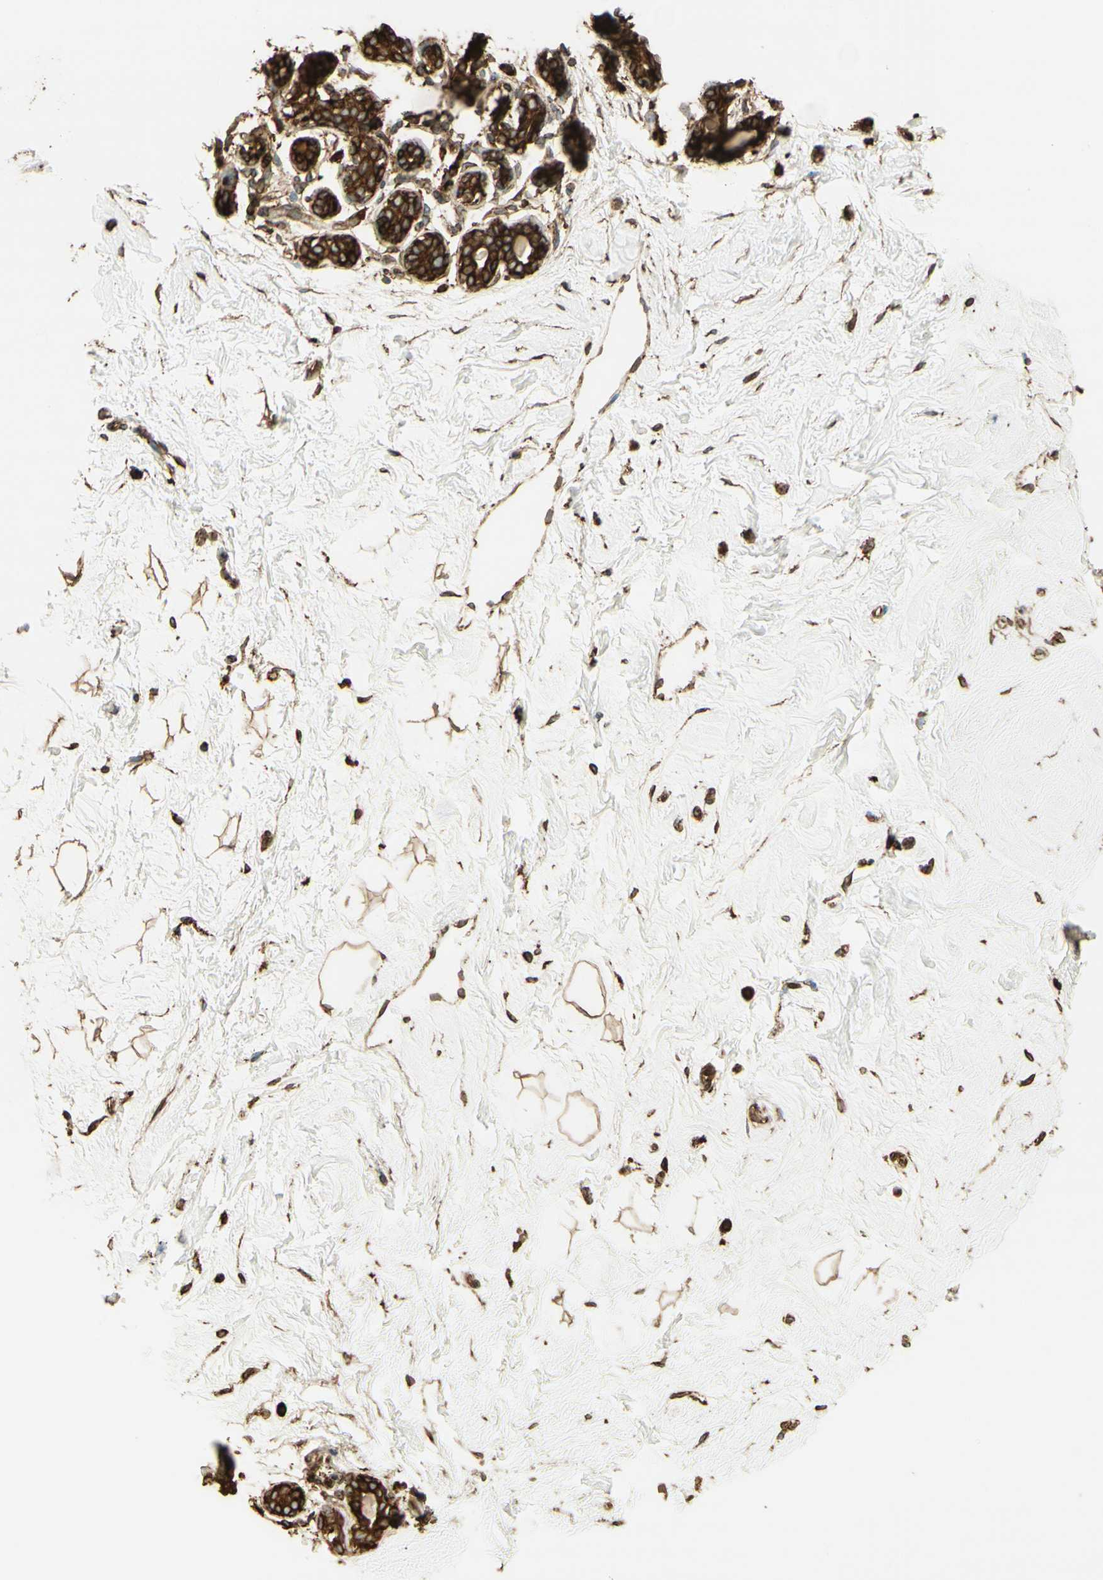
{"staining": {"intensity": "strong", "quantity": ">75%", "location": "cytoplasmic/membranous"}, "tissue": "breast", "cell_type": "Adipocytes", "image_type": "normal", "snomed": [{"axis": "morphology", "description": "Normal tissue, NOS"}, {"axis": "topography", "description": "Breast"}], "caption": "Immunohistochemistry (IHC) of normal breast displays high levels of strong cytoplasmic/membranous expression in about >75% of adipocytes.", "gene": "CANX", "patient": {"sex": "female", "age": 23}}